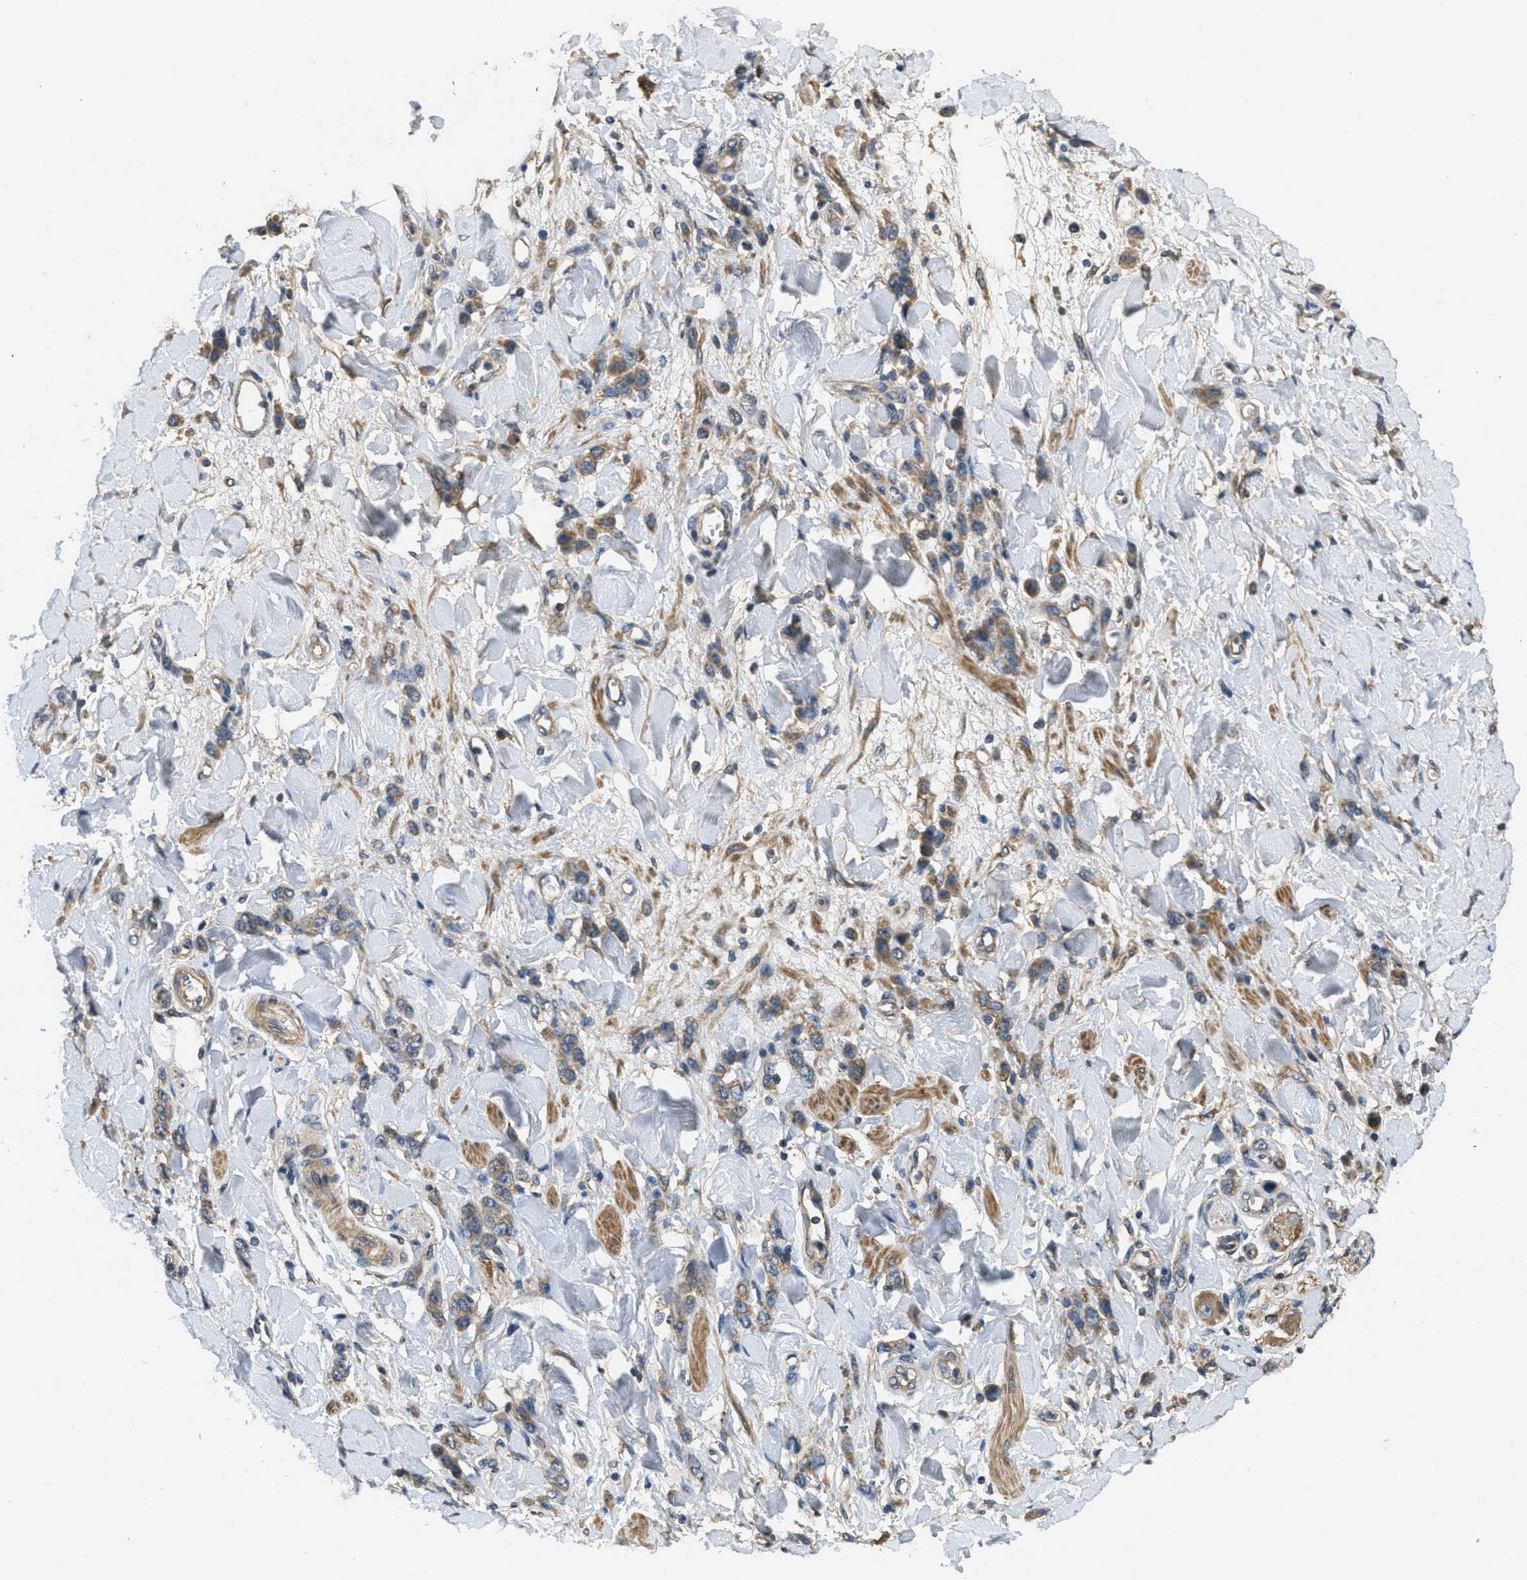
{"staining": {"intensity": "moderate", "quantity": ">75%", "location": "cytoplasmic/membranous"}, "tissue": "stomach cancer", "cell_type": "Tumor cells", "image_type": "cancer", "snomed": [{"axis": "morphology", "description": "Normal tissue, NOS"}, {"axis": "morphology", "description": "Adenocarcinoma, NOS"}, {"axis": "topography", "description": "Stomach"}], "caption": "Immunohistochemistry (DAB (3,3'-diaminobenzidine)) staining of human stomach cancer (adenocarcinoma) displays moderate cytoplasmic/membranous protein staining in about >75% of tumor cells.", "gene": "THBS2", "patient": {"sex": "male", "age": 82}}